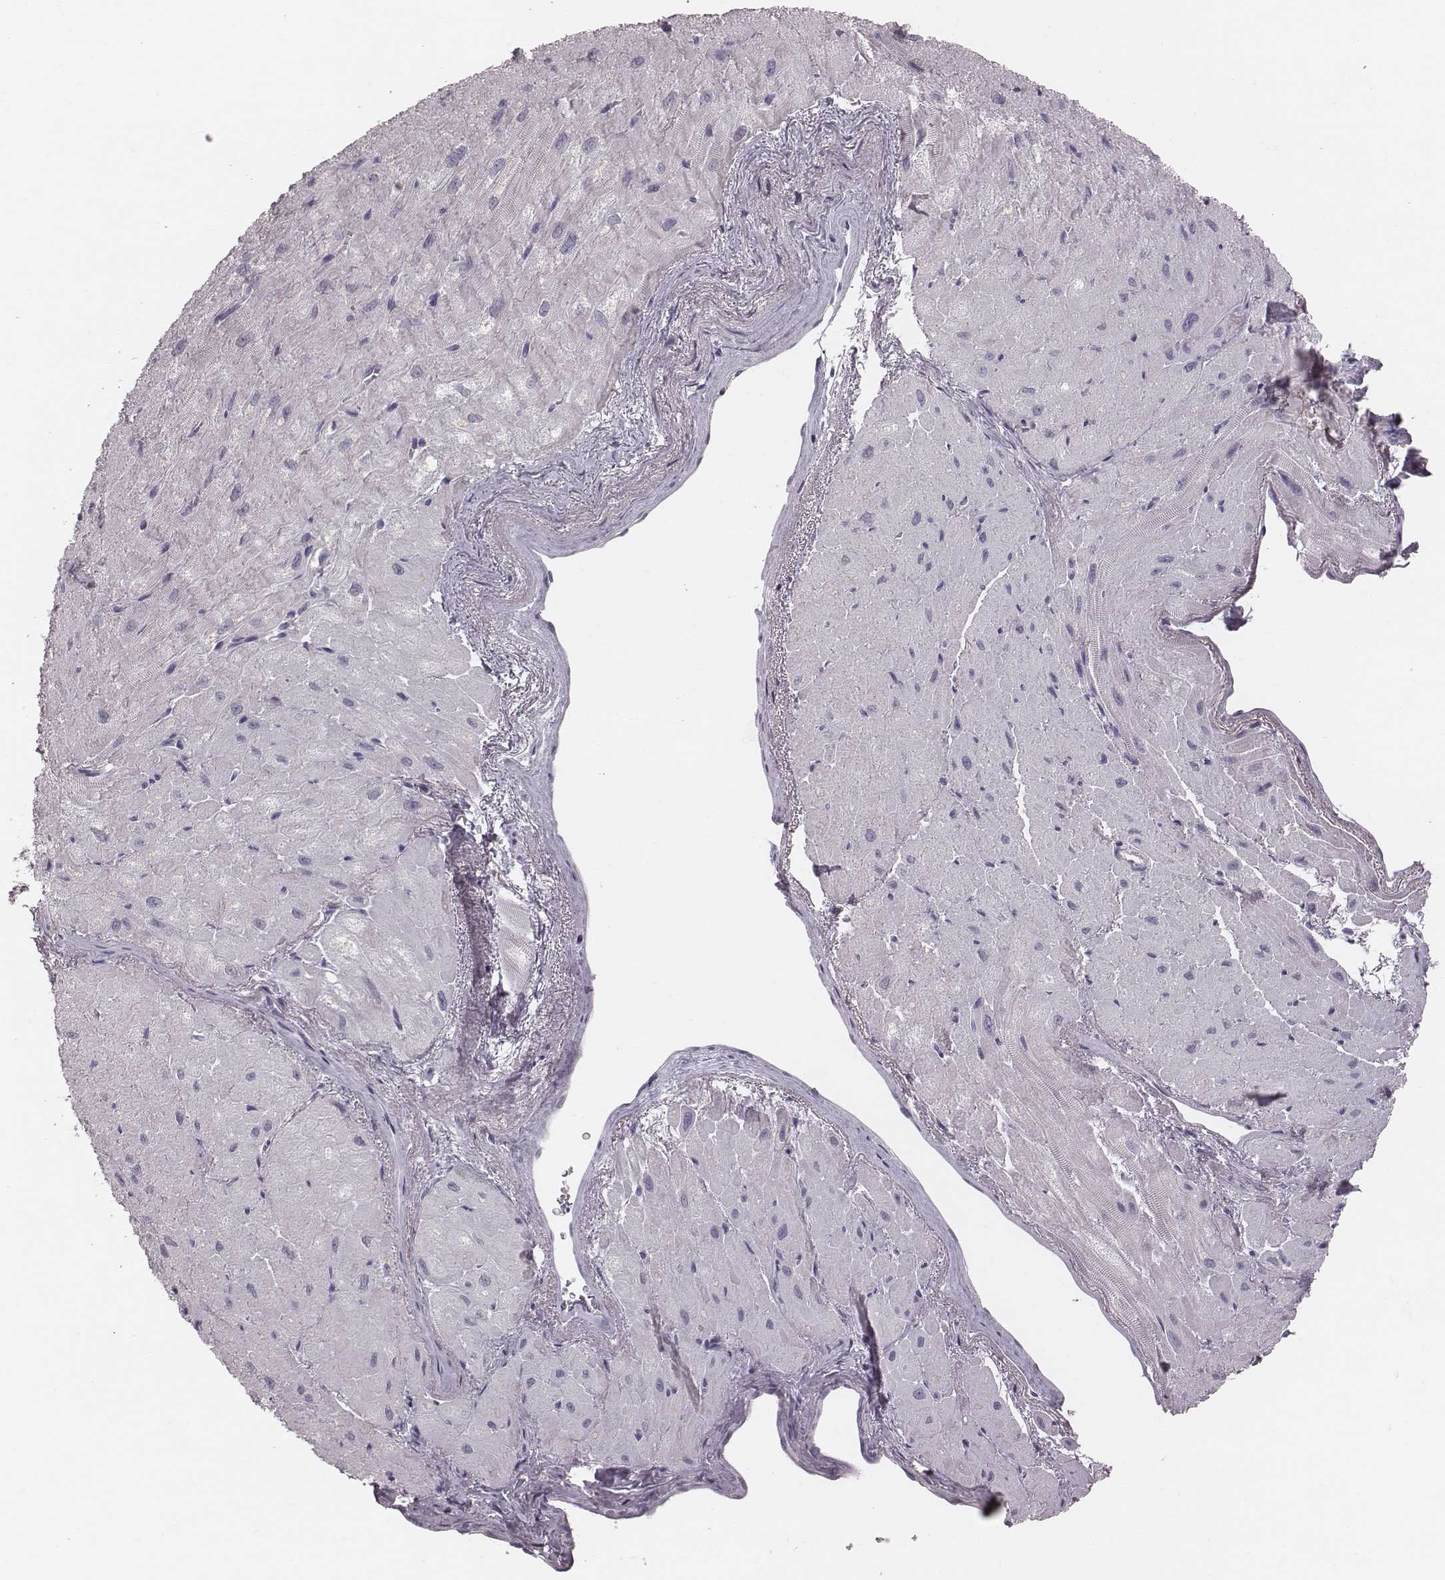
{"staining": {"intensity": "negative", "quantity": "none", "location": "none"}, "tissue": "heart muscle", "cell_type": "Cardiomyocytes", "image_type": "normal", "snomed": [{"axis": "morphology", "description": "Normal tissue, NOS"}, {"axis": "topography", "description": "Heart"}], "caption": "Human heart muscle stained for a protein using immunohistochemistry (IHC) reveals no positivity in cardiomyocytes.", "gene": "CFTR", "patient": {"sex": "male", "age": 62}}